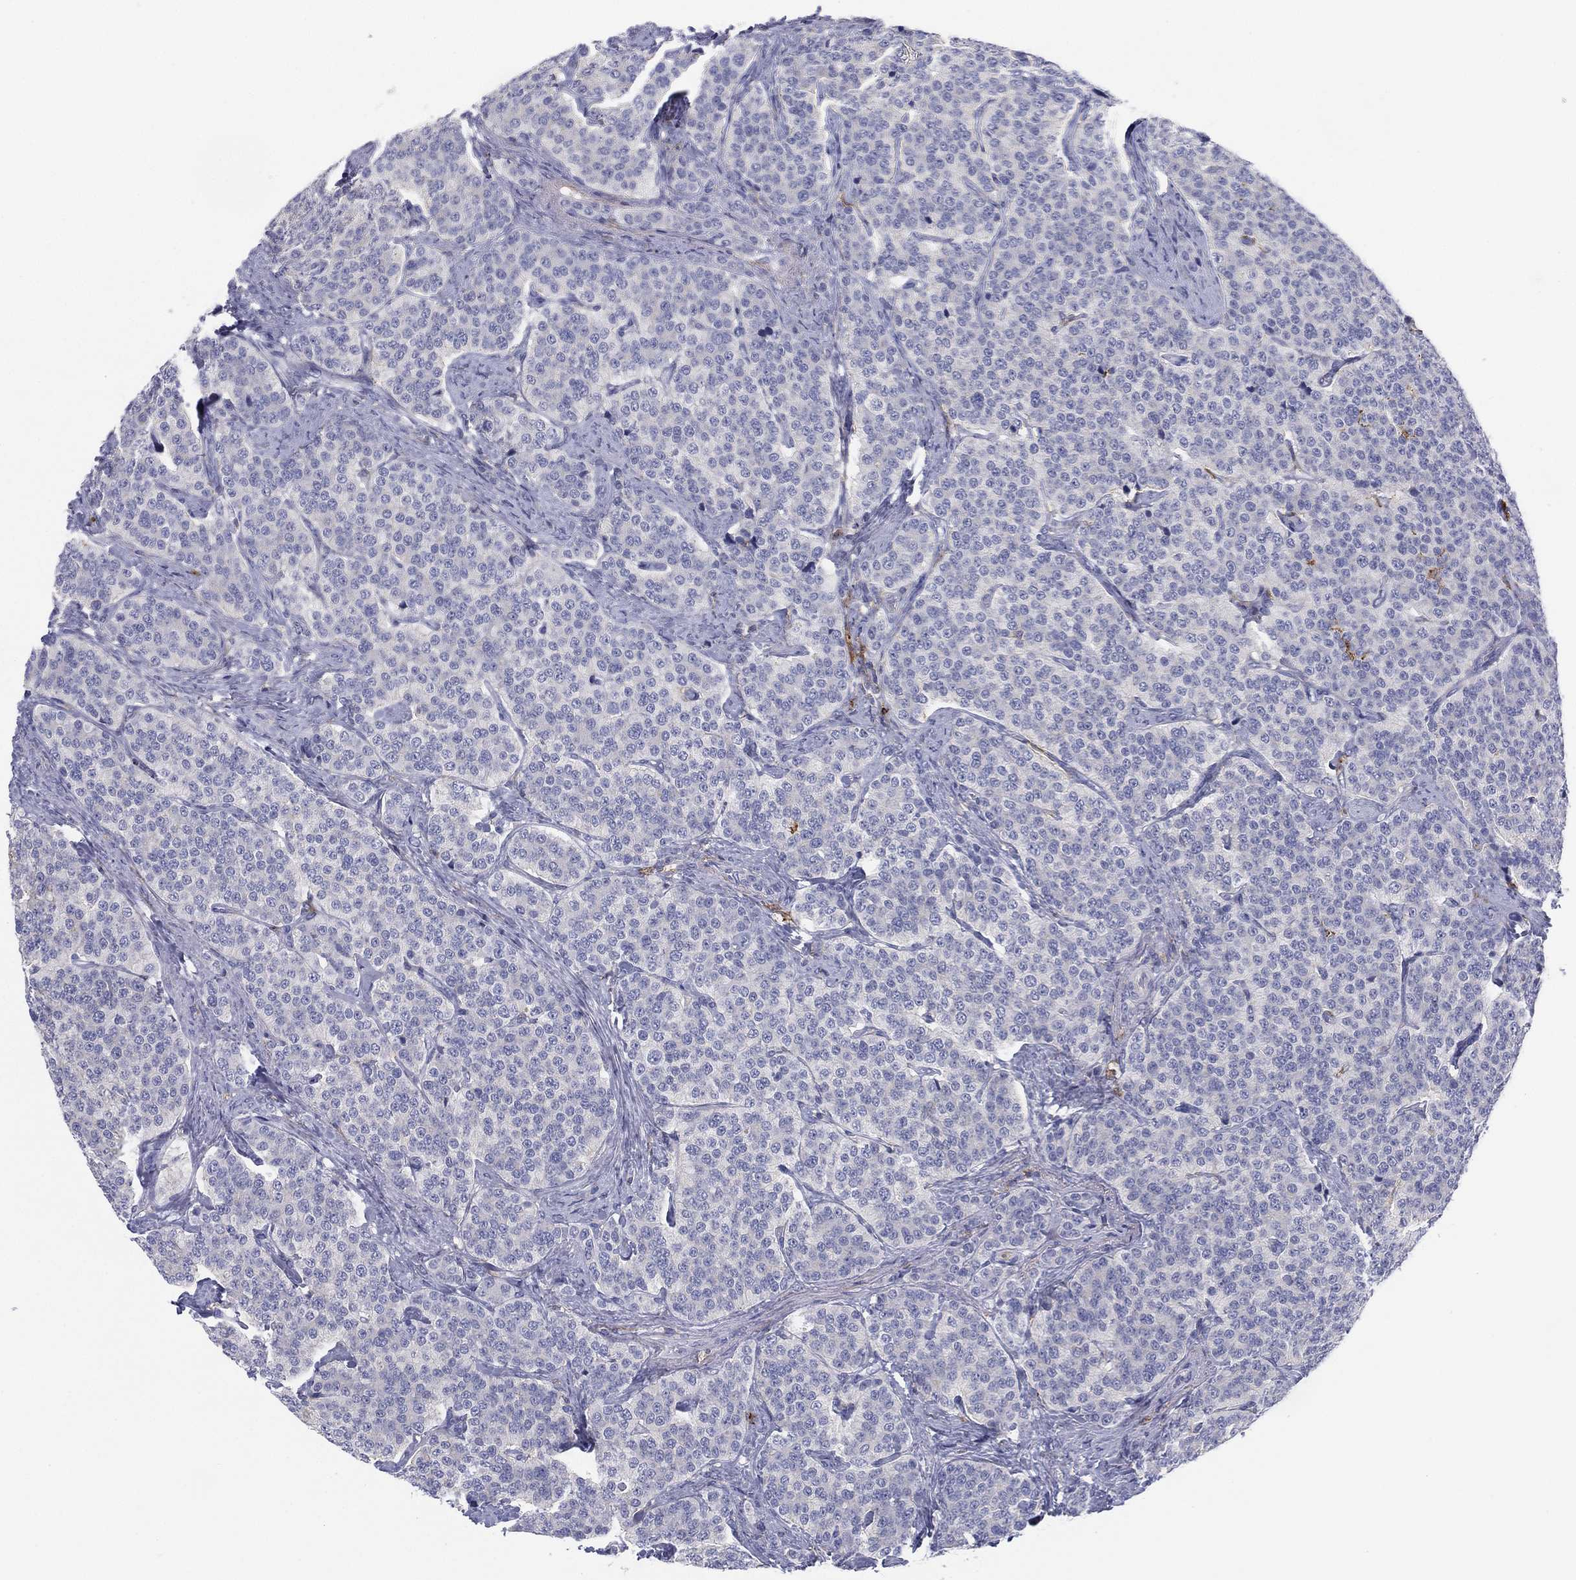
{"staining": {"intensity": "negative", "quantity": "none", "location": "none"}, "tissue": "carcinoid", "cell_type": "Tumor cells", "image_type": "cancer", "snomed": [{"axis": "morphology", "description": "Carcinoid, malignant, NOS"}, {"axis": "topography", "description": "Small intestine"}], "caption": "This photomicrograph is of carcinoid stained with immunohistochemistry to label a protein in brown with the nuclei are counter-stained blue. There is no positivity in tumor cells. (DAB (3,3'-diaminobenzidine) immunohistochemistry, high magnification).", "gene": "SELPLG", "patient": {"sex": "female", "age": 58}}